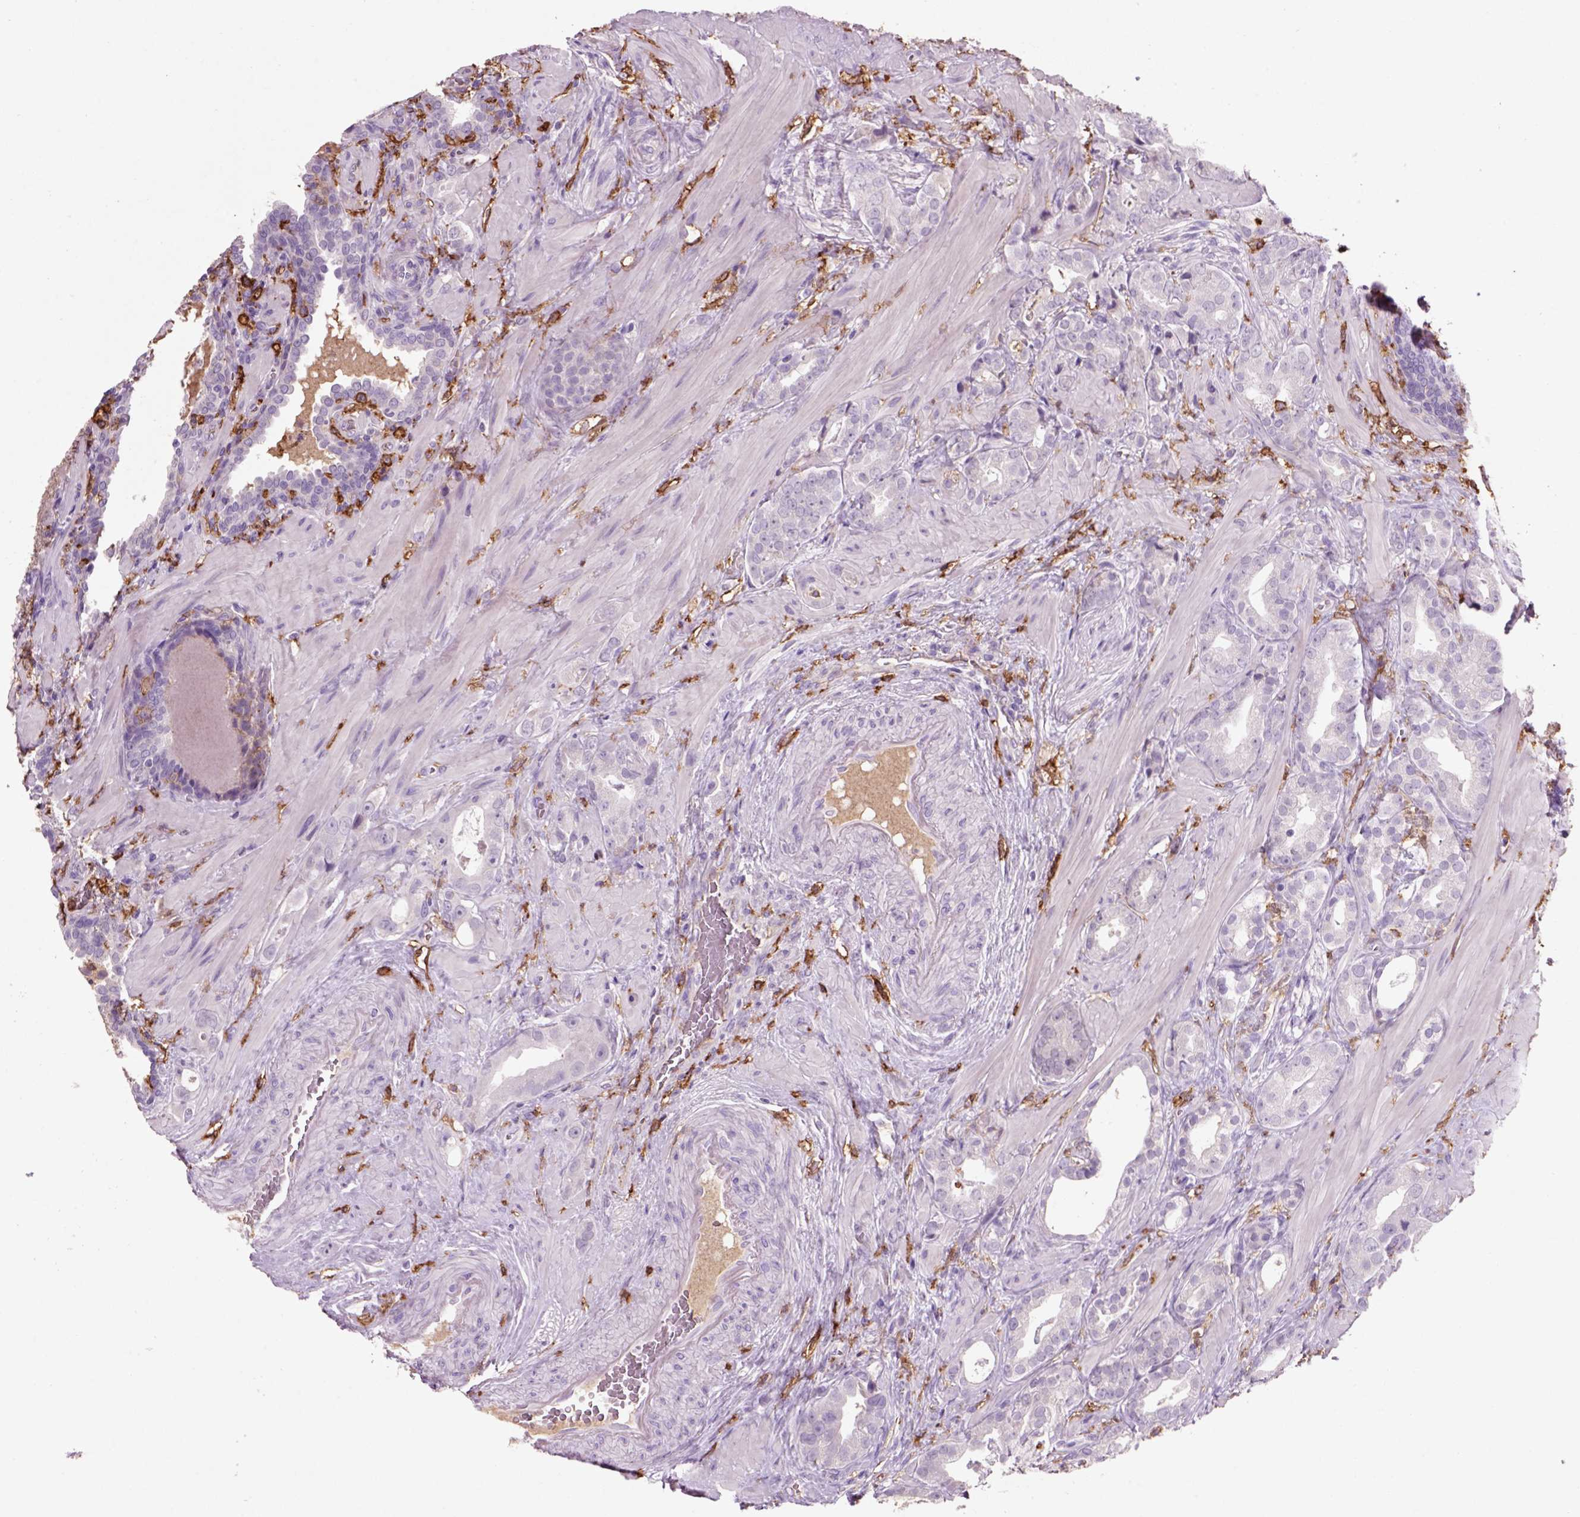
{"staining": {"intensity": "negative", "quantity": "none", "location": "none"}, "tissue": "prostate cancer", "cell_type": "Tumor cells", "image_type": "cancer", "snomed": [{"axis": "morphology", "description": "Adenocarcinoma, NOS"}, {"axis": "topography", "description": "Prostate"}], "caption": "This image is of prostate cancer stained with immunohistochemistry to label a protein in brown with the nuclei are counter-stained blue. There is no positivity in tumor cells.", "gene": "CD14", "patient": {"sex": "male", "age": 57}}